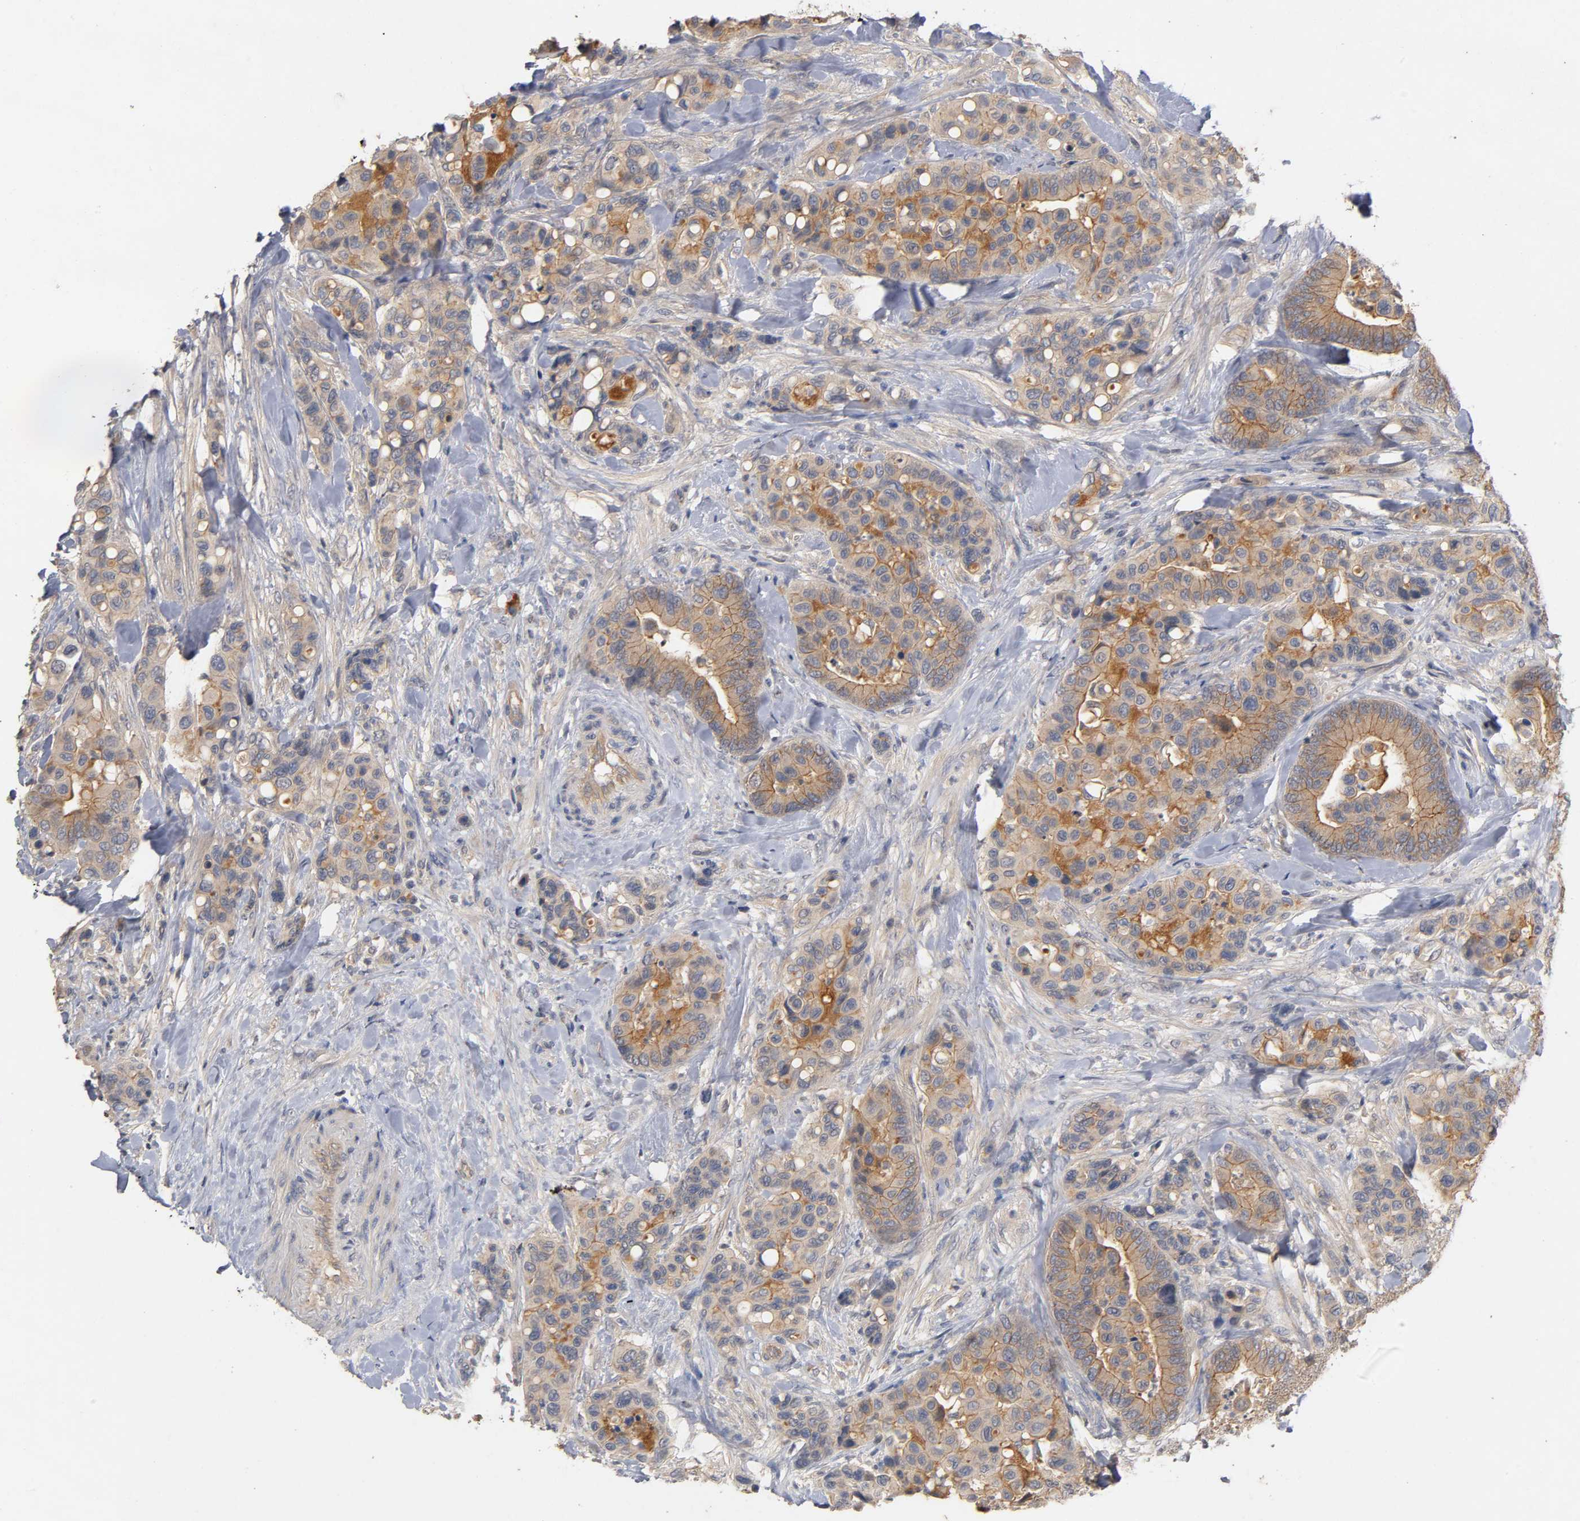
{"staining": {"intensity": "moderate", "quantity": ">75%", "location": "cytoplasmic/membranous"}, "tissue": "colorectal cancer", "cell_type": "Tumor cells", "image_type": "cancer", "snomed": [{"axis": "morphology", "description": "Normal tissue, NOS"}, {"axis": "morphology", "description": "Adenocarcinoma, NOS"}, {"axis": "topography", "description": "Colon"}], "caption": "Tumor cells reveal medium levels of moderate cytoplasmic/membranous expression in approximately >75% of cells in colorectal cancer.", "gene": "PDZD11", "patient": {"sex": "male", "age": 82}}